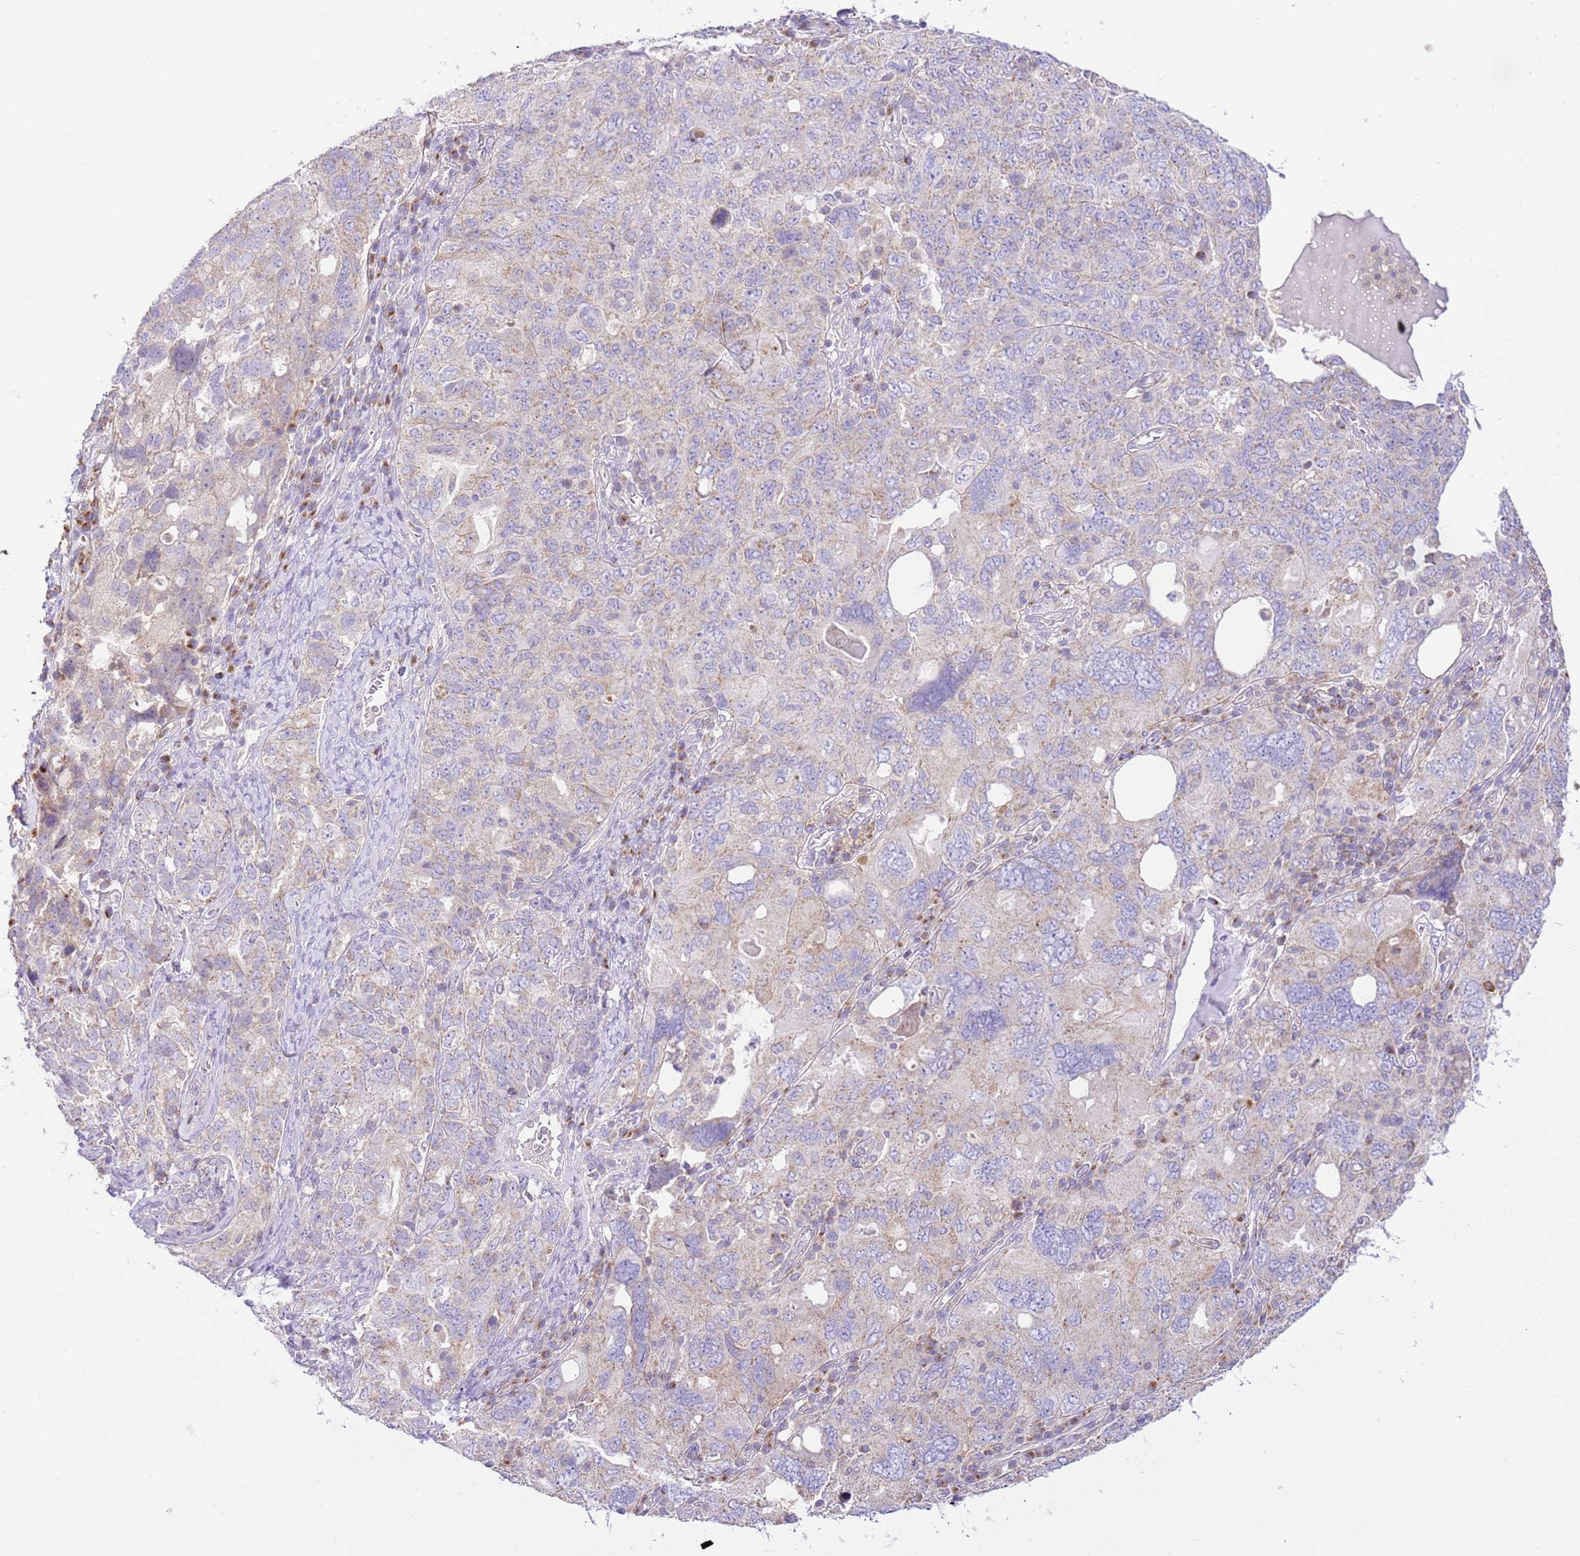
{"staining": {"intensity": "weak", "quantity": "<25%", "location": "cytoplasmic/membranous"}, "tissue": "ovarian cancer", "cell_type": "Tumor cells", "image_type": "cancer", "snomed": [{"axis": "morphology", "description": "Carcinoma, endometroid"}, {"axis": "topography", "description": "Ovary"}], "caption": "High power microscopy micrograph of an immunohistochemistry (IHC) image of endometroid carcinoma (ovarian), revealing no significant staining in tumor cells.", "gene": "SPATA2L", "patient": {"sex": "female", "age": 62}}